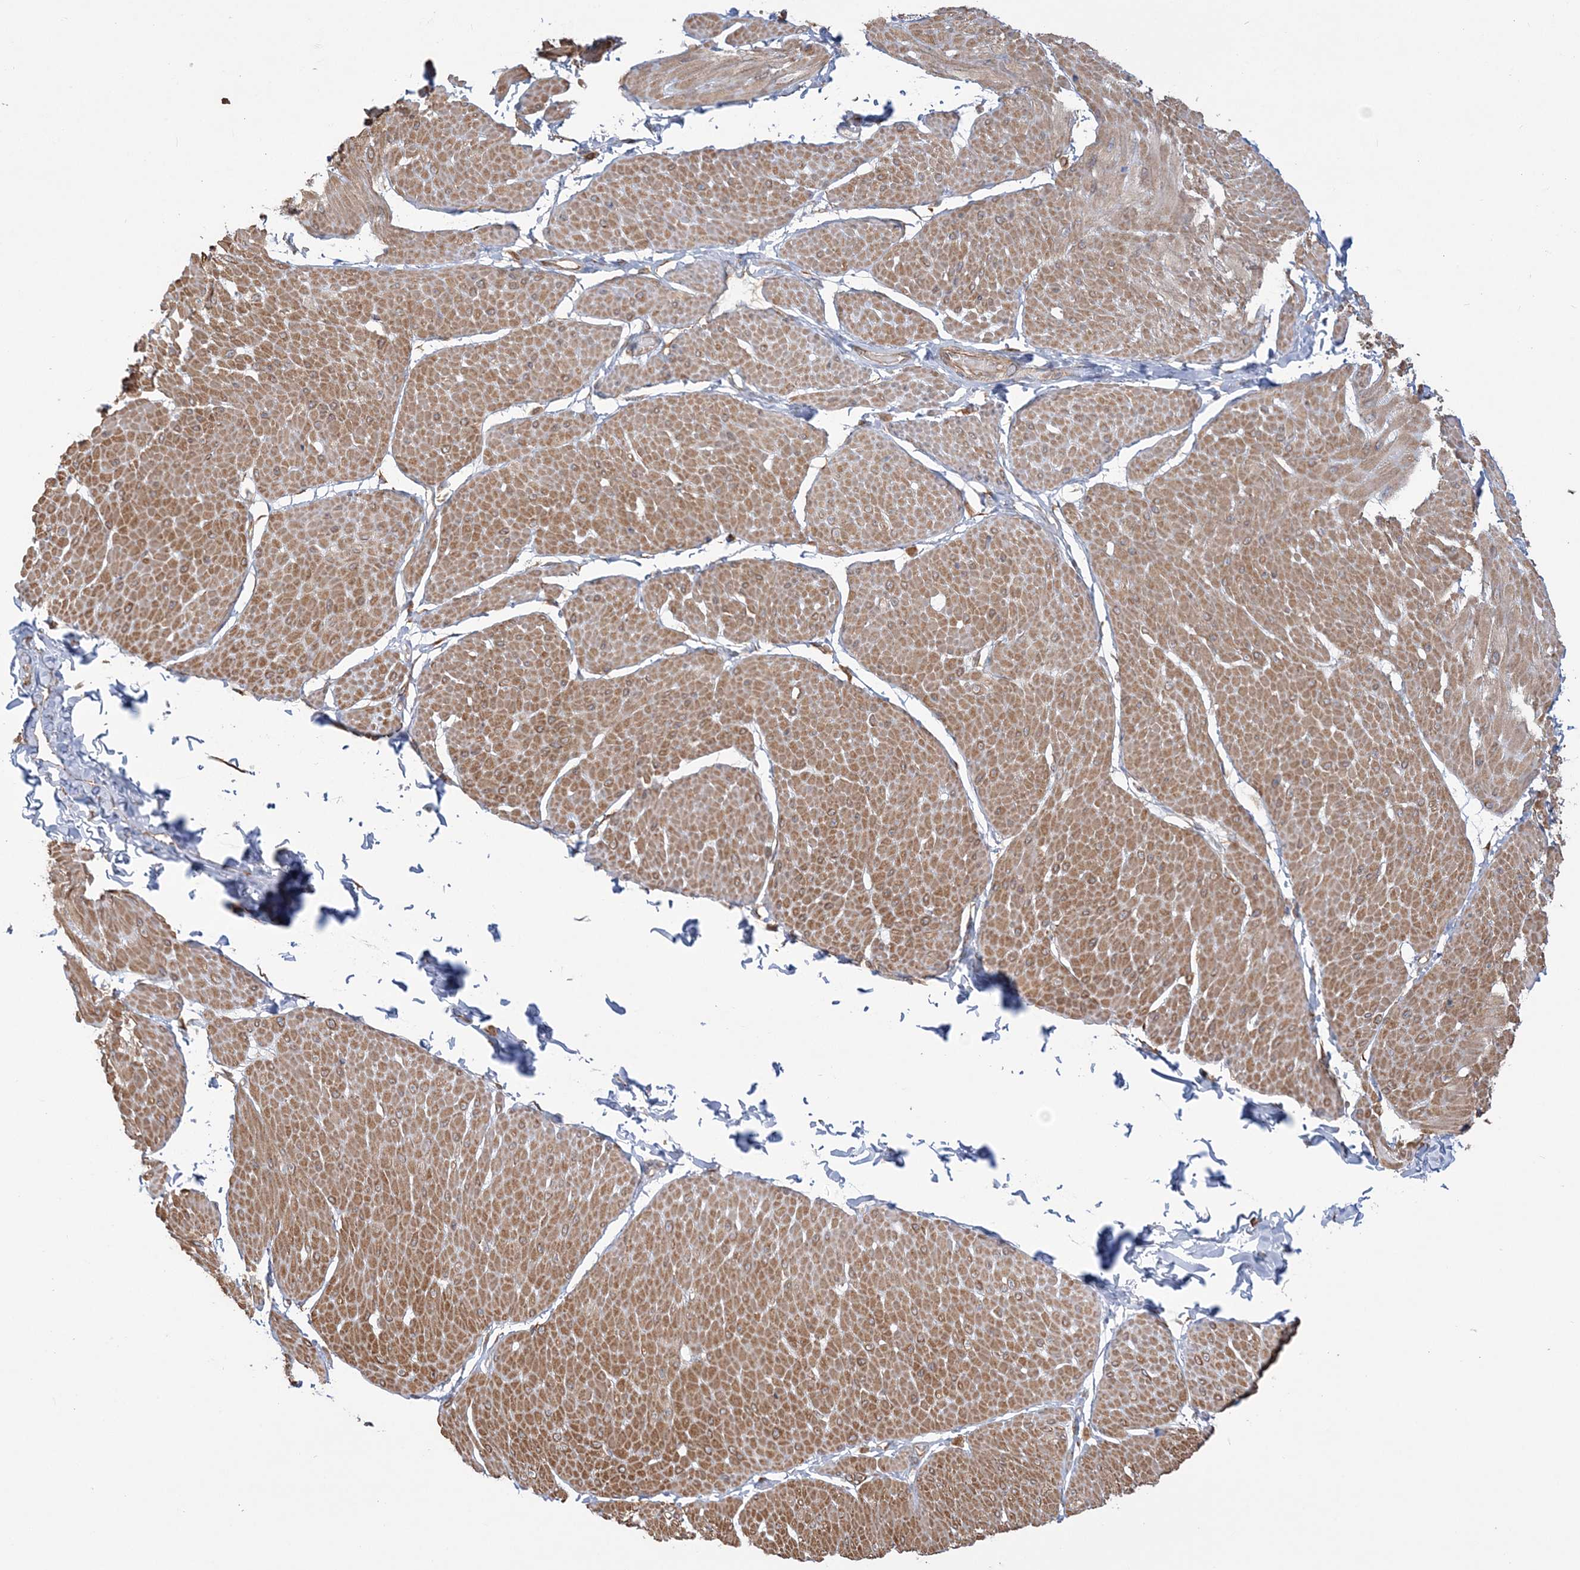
{"staining": {"intensity": "moderate", "quantity": ">75%", "location": "cytoplasmic/membranous"}, "tissue": "smooth muscle", "cell_type": "Smooth muscle cells", "image_type": "normal", "snomed": [{"axis": "morphology", "description": "Urothelial carcinoma, High grade"}, {"axis": "topography", "description": "Urinary bladder"}], "caption": "The image exhibits a brown stain indicating the presence of a protein in the cytoplasmic/membranous of smooth muscle cells in smooth muscle.", "gene": "ZNF821", "patient": {"sex": "male", "age": 46}}